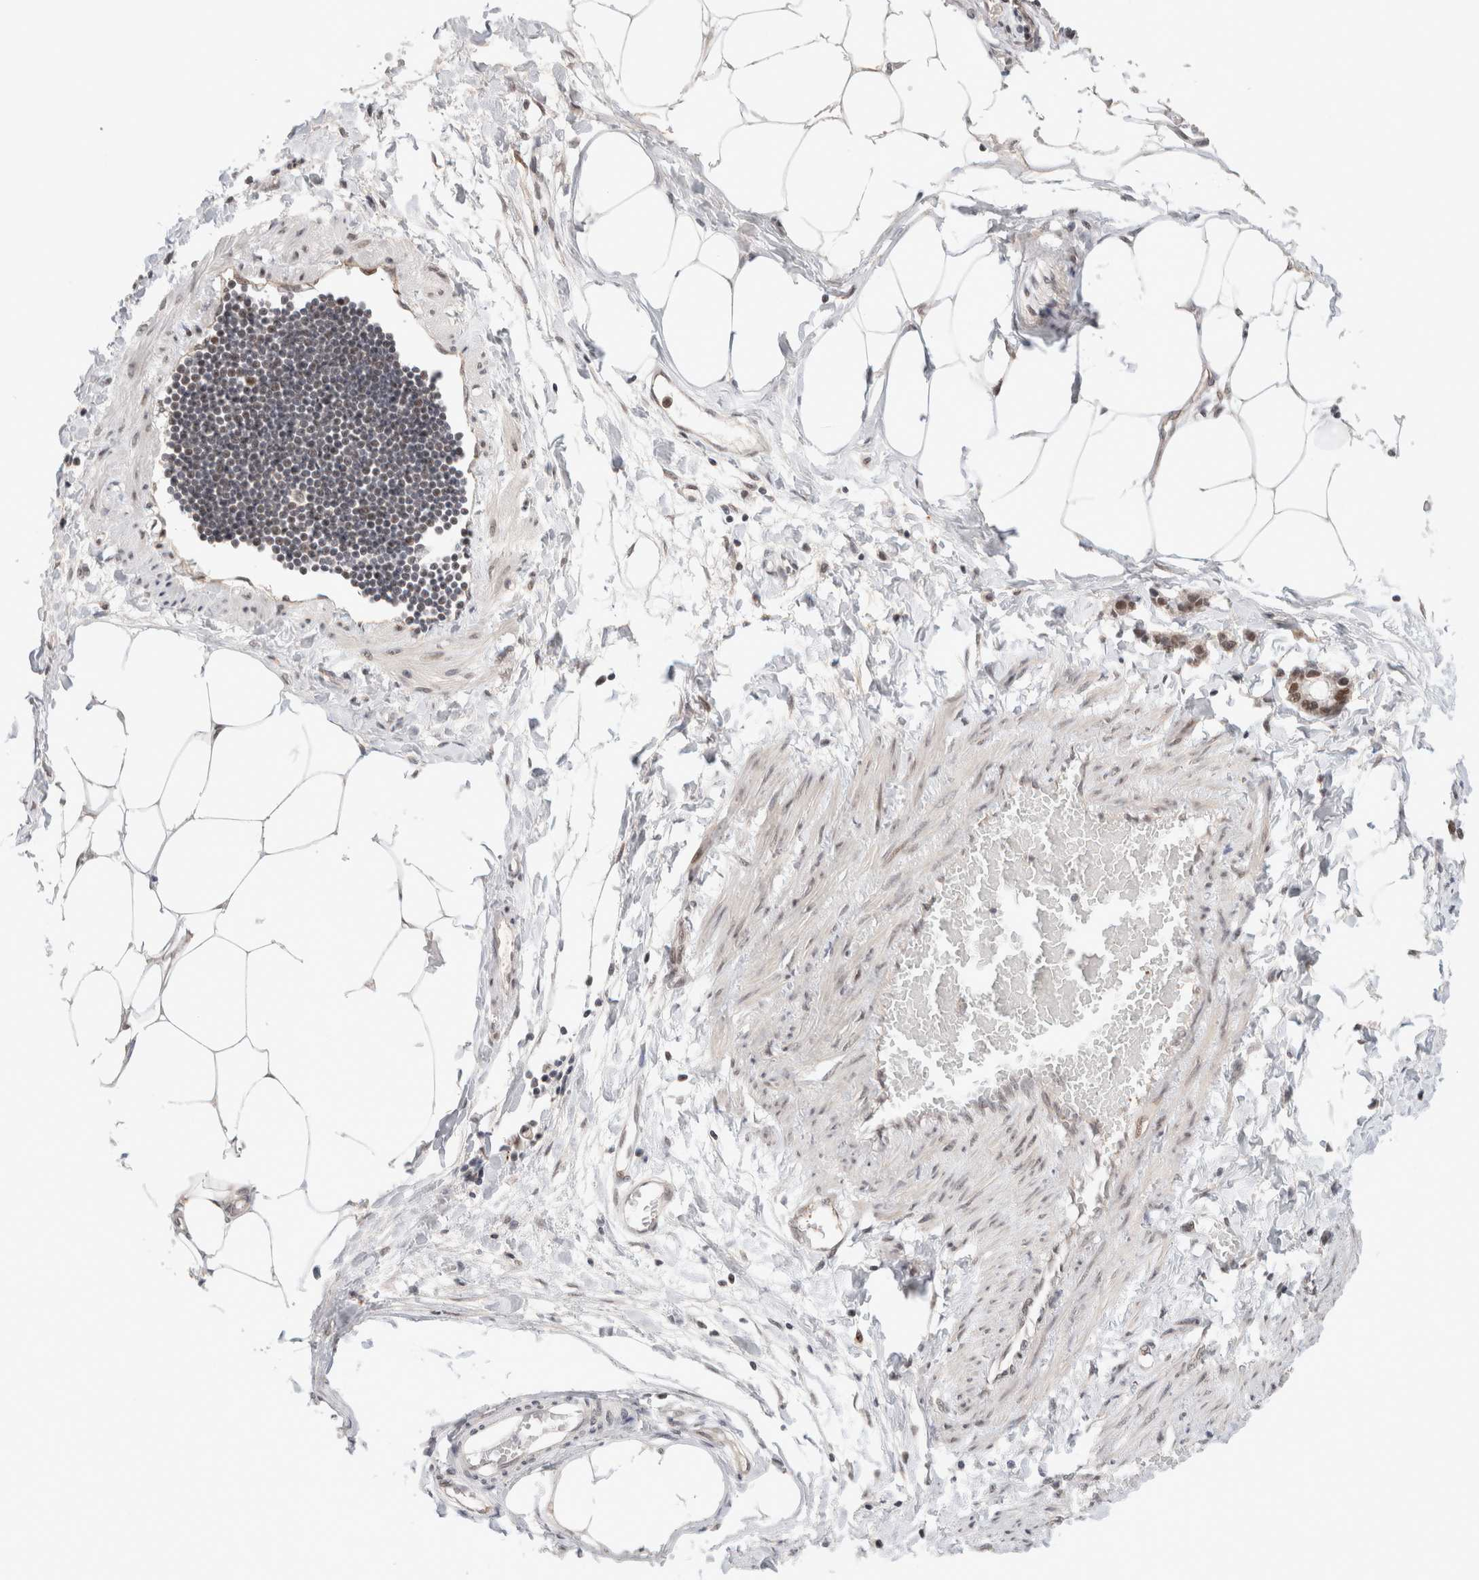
{"staining": {"intensity": "negative", "quantity": "none", "location": "none"}, "tissue": "adipose tissue", "cell_type": "Adipocytes", "image_type": "normal", "snomed": [{"axis": "morphology", "description": "Normal tissue, NOS"}, {"axis": "morphology", "description": "Adenocarcinoma, NOS"}, {"axis": "topography", "description": "Colon"}, {"axis": "topography", "description": "Peripheral nerve tissue"}], "caption": "High power microscopy micrograph of an immunohistochemistry image of benign adipose tissue, revealing no significant positivity in adipocytes.", "gene": "GATAD2A", "patient": {"sex": "male", "age": 14}}